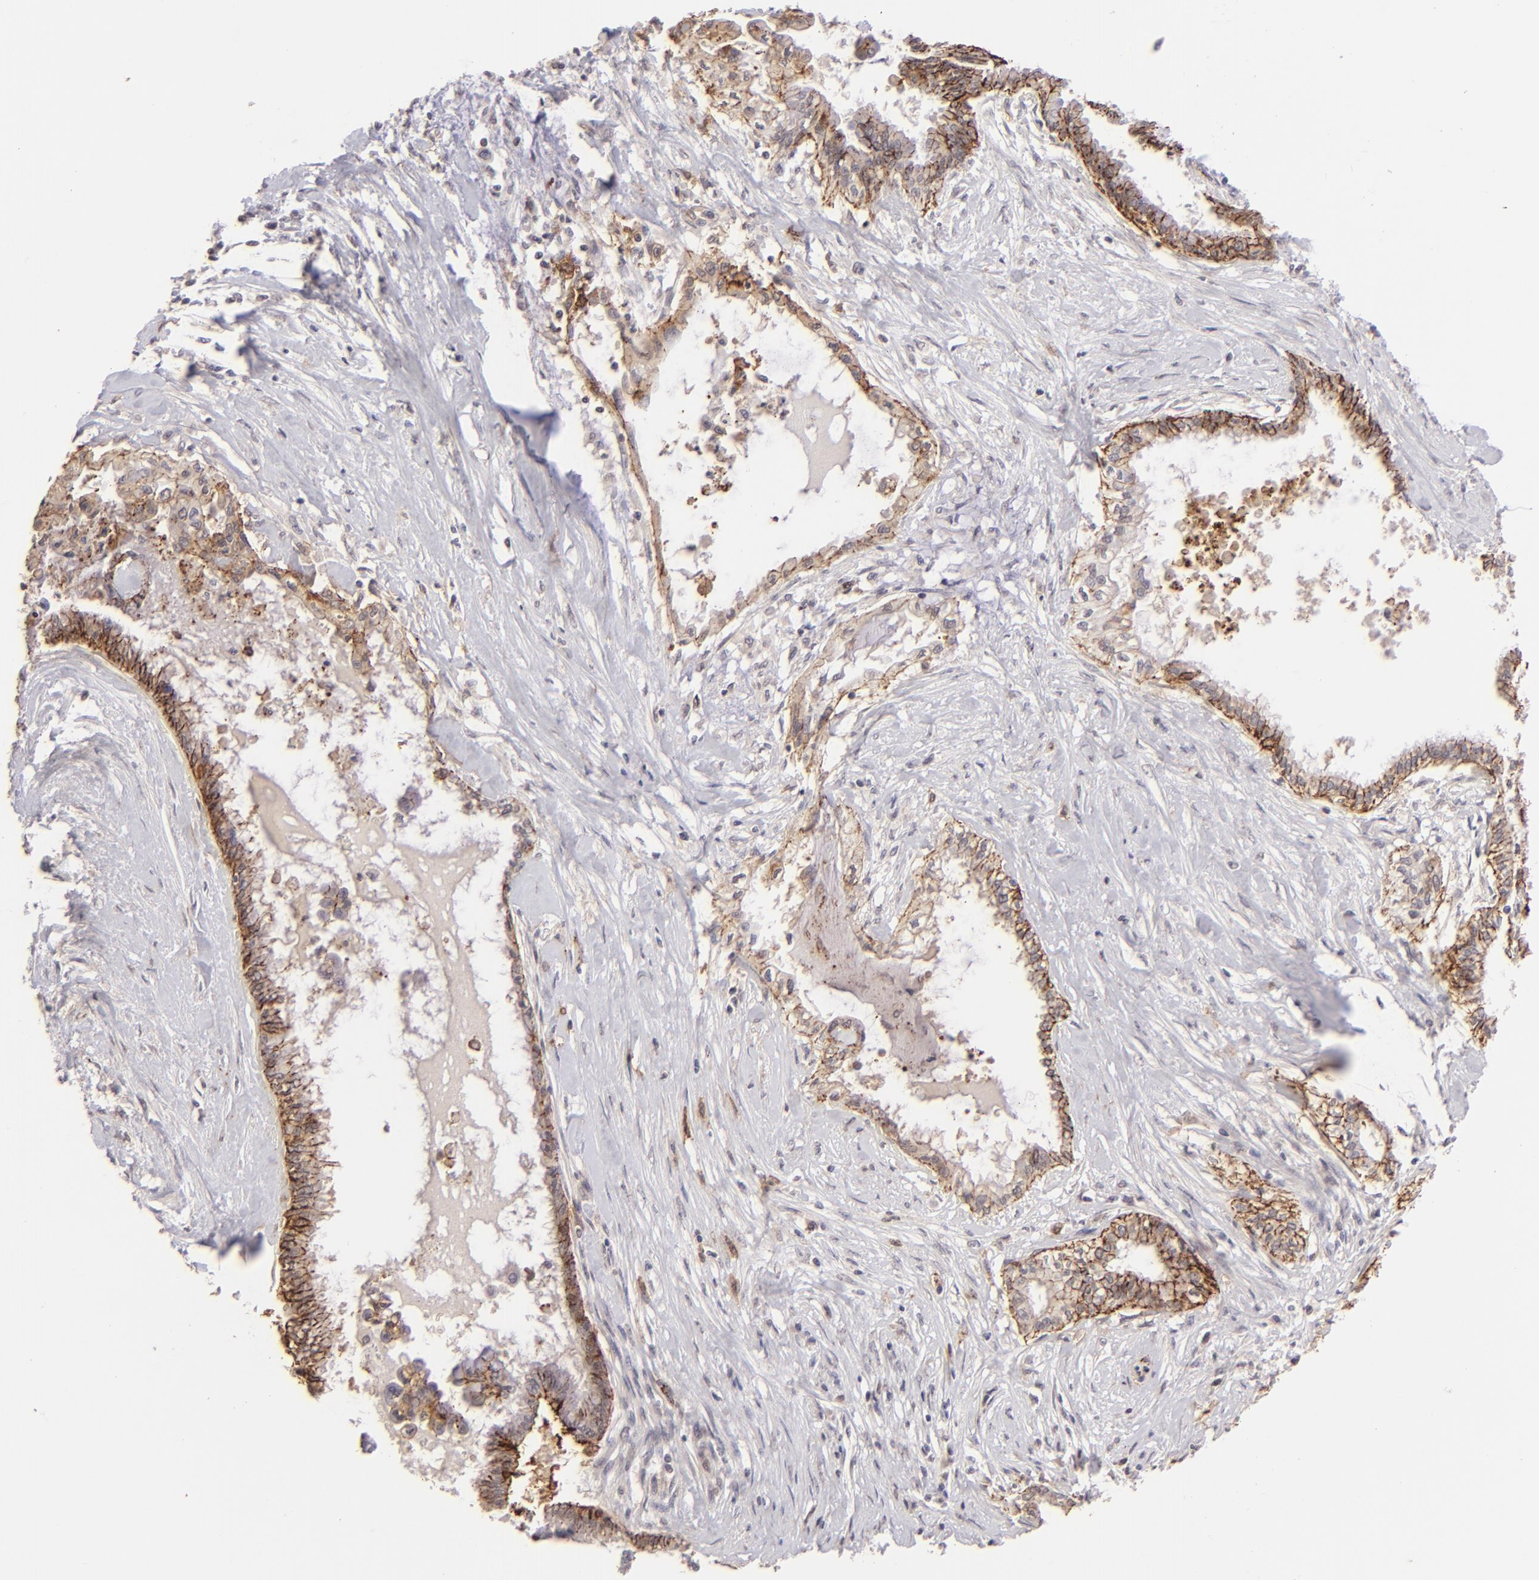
{"staining": {"intensity": "moderate", "quantity": ">75%", "location": "cytoplasmic/membranous"}, "tissue": "pancreatic cancer", "cell_type": "Tumor cells", "image_type": "cancer", "snomed": [{"axis": "morphology", "description": "Adenocarcinoma, NOS"}, {"axis": "topography", "description": "Pancreas"}], "caption": "Tumor cells show medium levels of moderate cytoplasmic/membranous staining in about >75% of cells in human adenocarcinoma (pancreatic). The protein of interest is shown in brown color, while the nuclei are stained blue.", "gene": "CLDN1", "patient": {"sex": "female", "age": 64}}